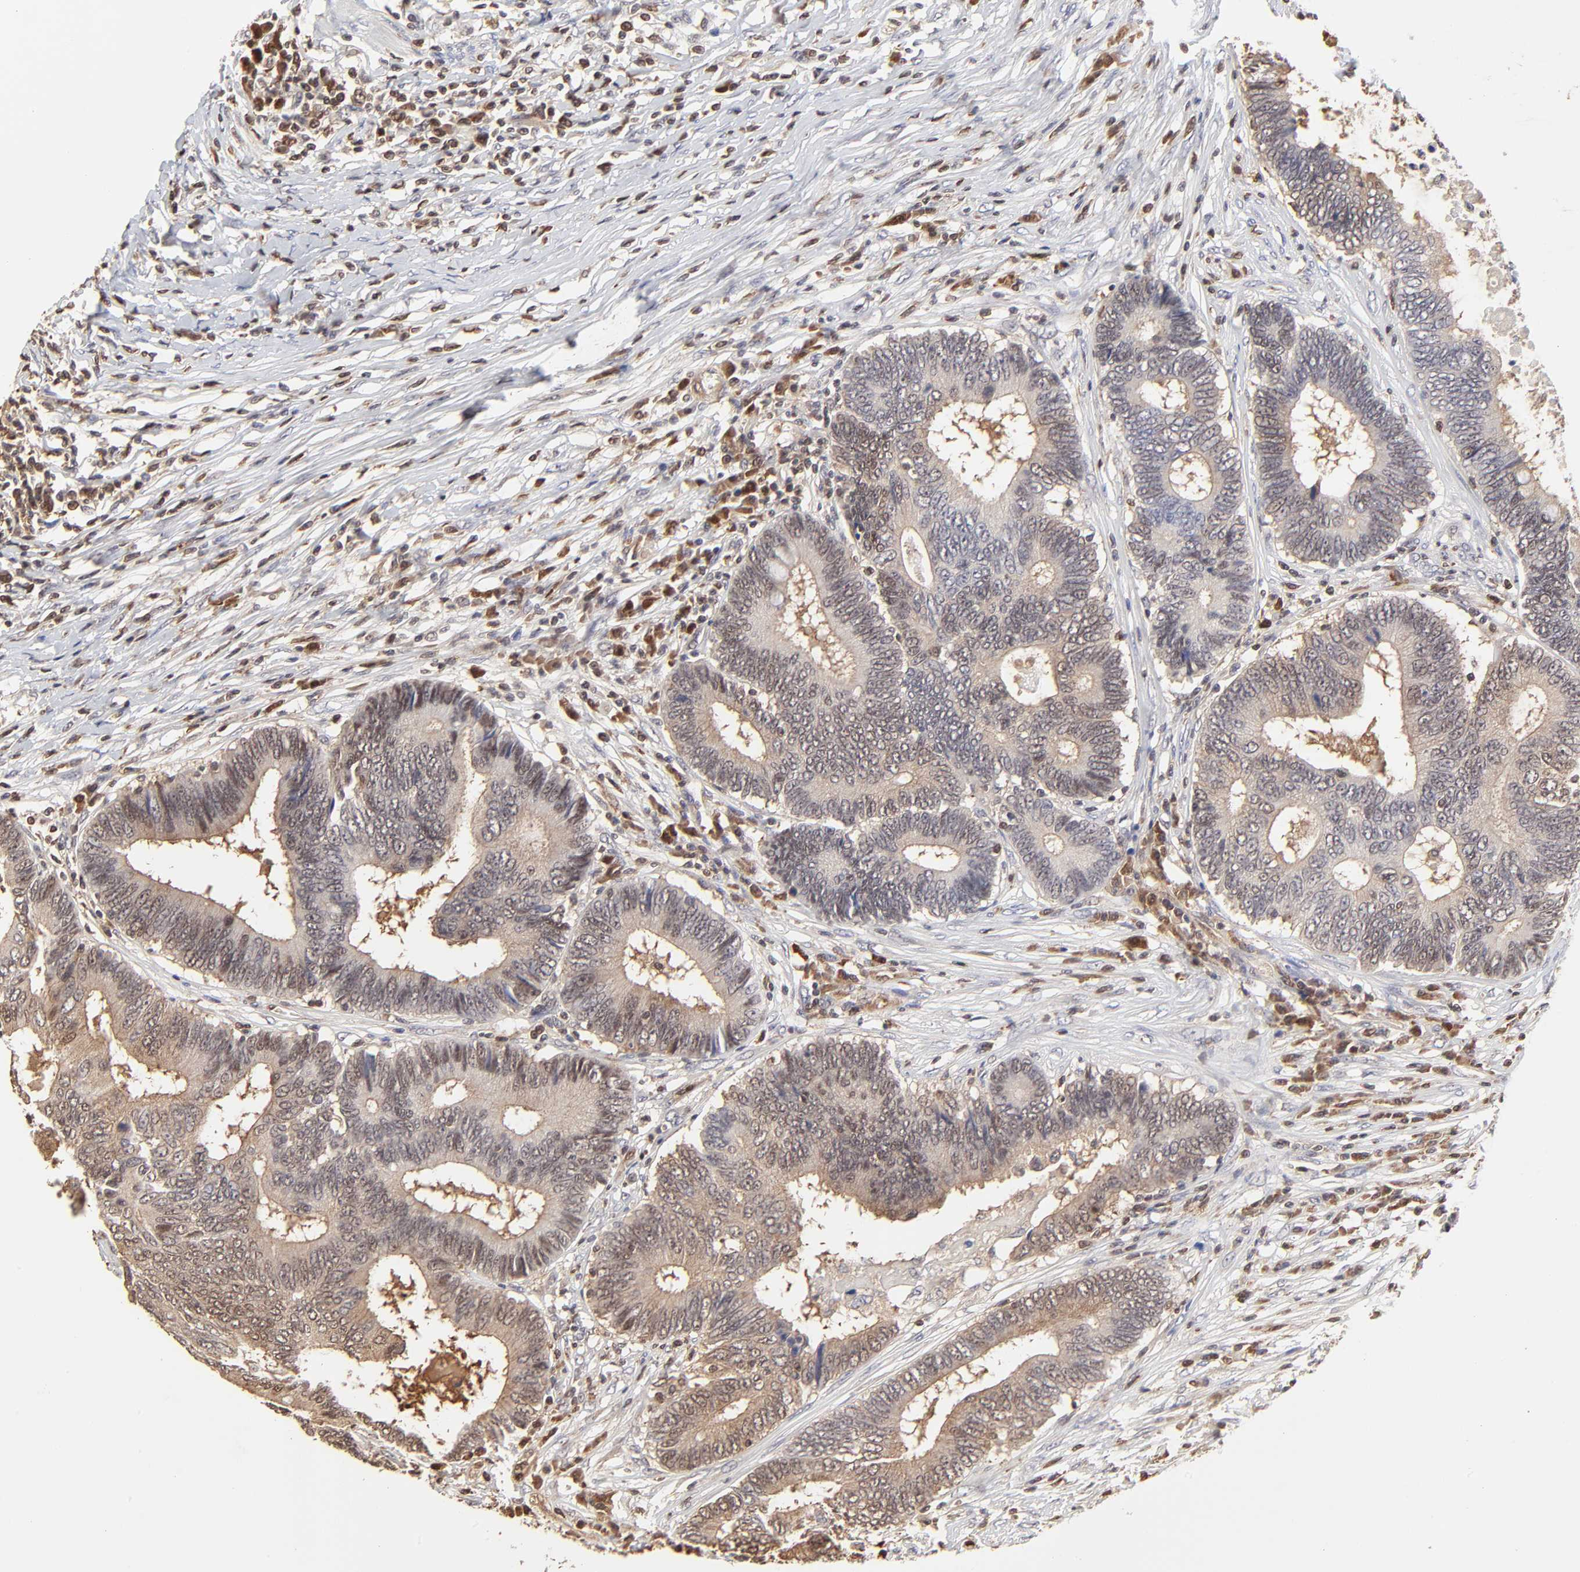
{"staining": {"intensity": "weak", "quantity": ">75%", "location": "cytoplasmic/membranous"}, "tissue": "colorectal cancer", "cell_type": "Tumor cells", "image_type": "cancer", "snomed": [{"axis": "morphology", "description": "Adenocarcinoma, NOS"}, {"axis": "topography", "description": "Colon"}], "caption": "Colorectal cancer stained for a protein reveals weak cytoplasmic/membranous positivity in tumor cells.", "gene": "CASP3", "patient": {"sex": "female", "age": 78}}